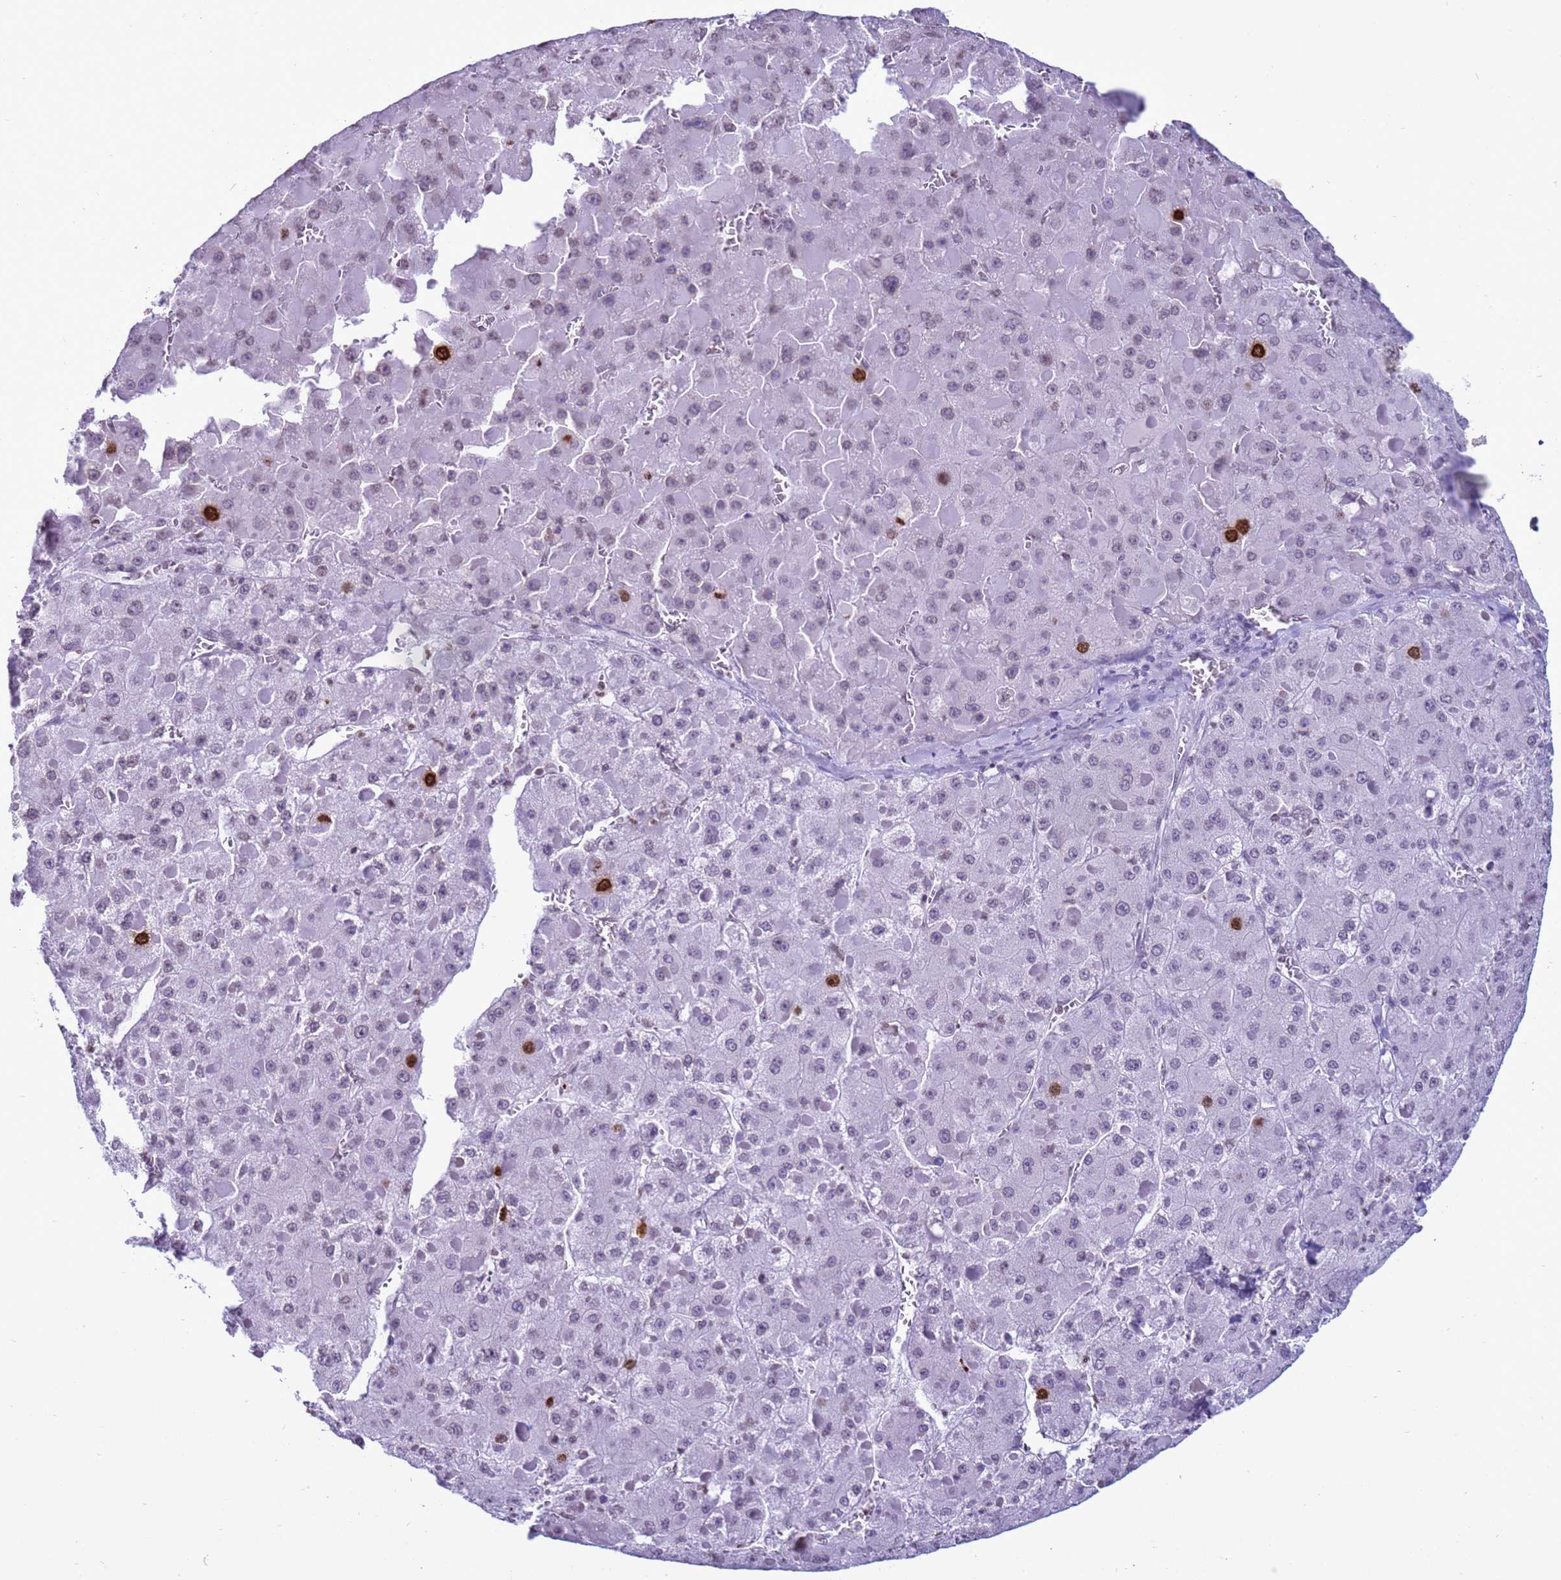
{"staining": {"intensity": "strong", "quantity": "<25%", "location": "nuclear"}, "tissue": "liver cancer", "cell_type": "Tumor cells", "image_type": "cancer", "snomed": [{"axis": "morphology", "description": "Carcinoma, Hepatocellular, NOS"}, {"axis": "topography", "description": "Liver"}], "caption": "About <25% of tumor cells in human hepatocellular carcinoma (liver) reveal strong nuclear protein staining as visualized by brown immunohistochemical staining.", "gene": "H4C8", "patient": {"sex": "female", "age": 73}}